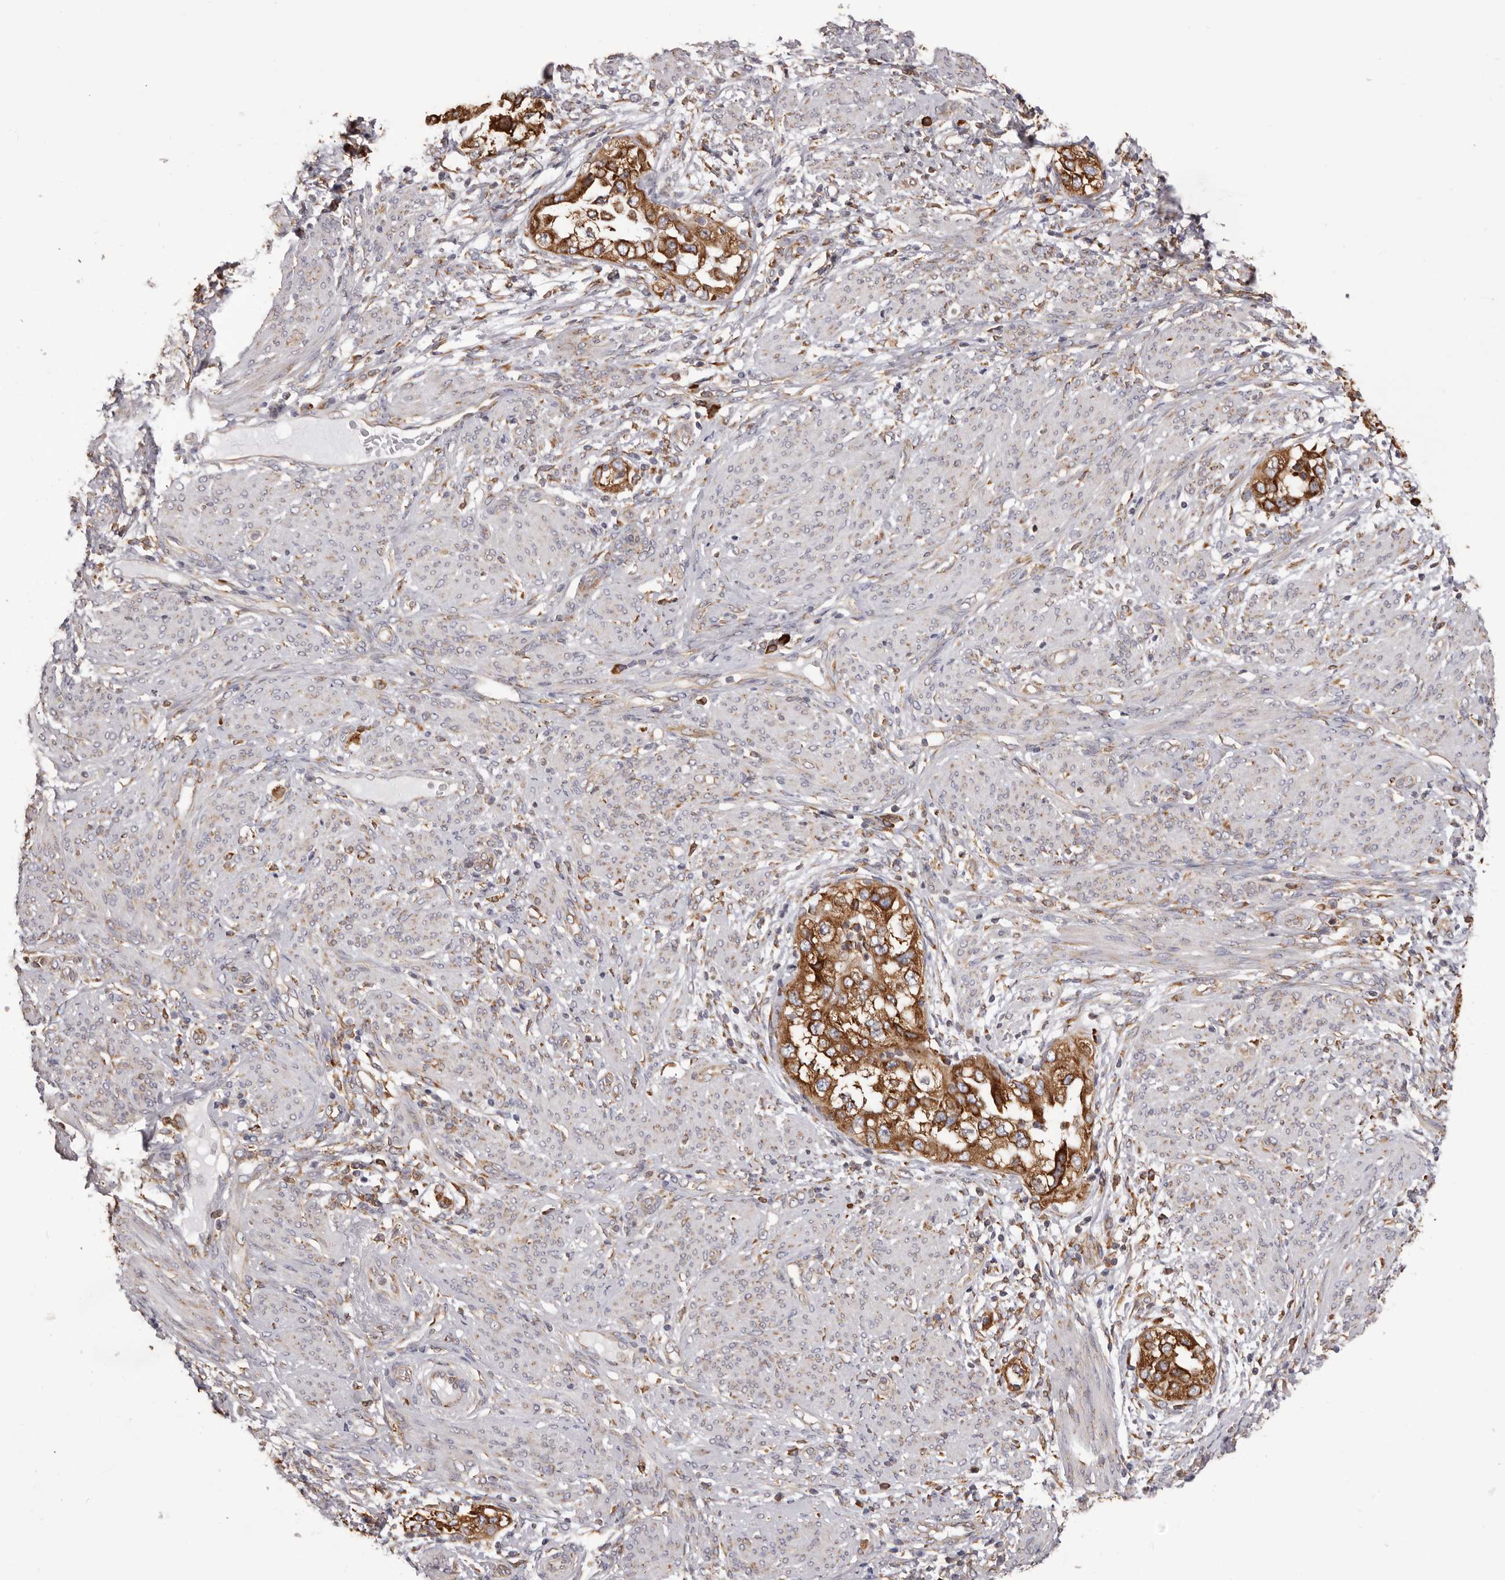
{"staining": {"intensity": "strong", "quantity": ">75%", "location": "cytoplasmic/membranous"}, "tissue": "endometrial cancer", "cell_type": "Tumor cells", "image_type": "cancer", "snomed": [{"axis": "morphology", "description": "Adenocarcinoma, NOS"}, {"axis": "topography", "description": "Endometrium"}], "caption": "Endometrial cancer tissue exhibits strong cytoplasmic/membranous staining in about >75% of tumor cells, visualized by immunohistochemistry.", "gene": "QRSL1", "patient": {"sex": "female", "age": 85}}